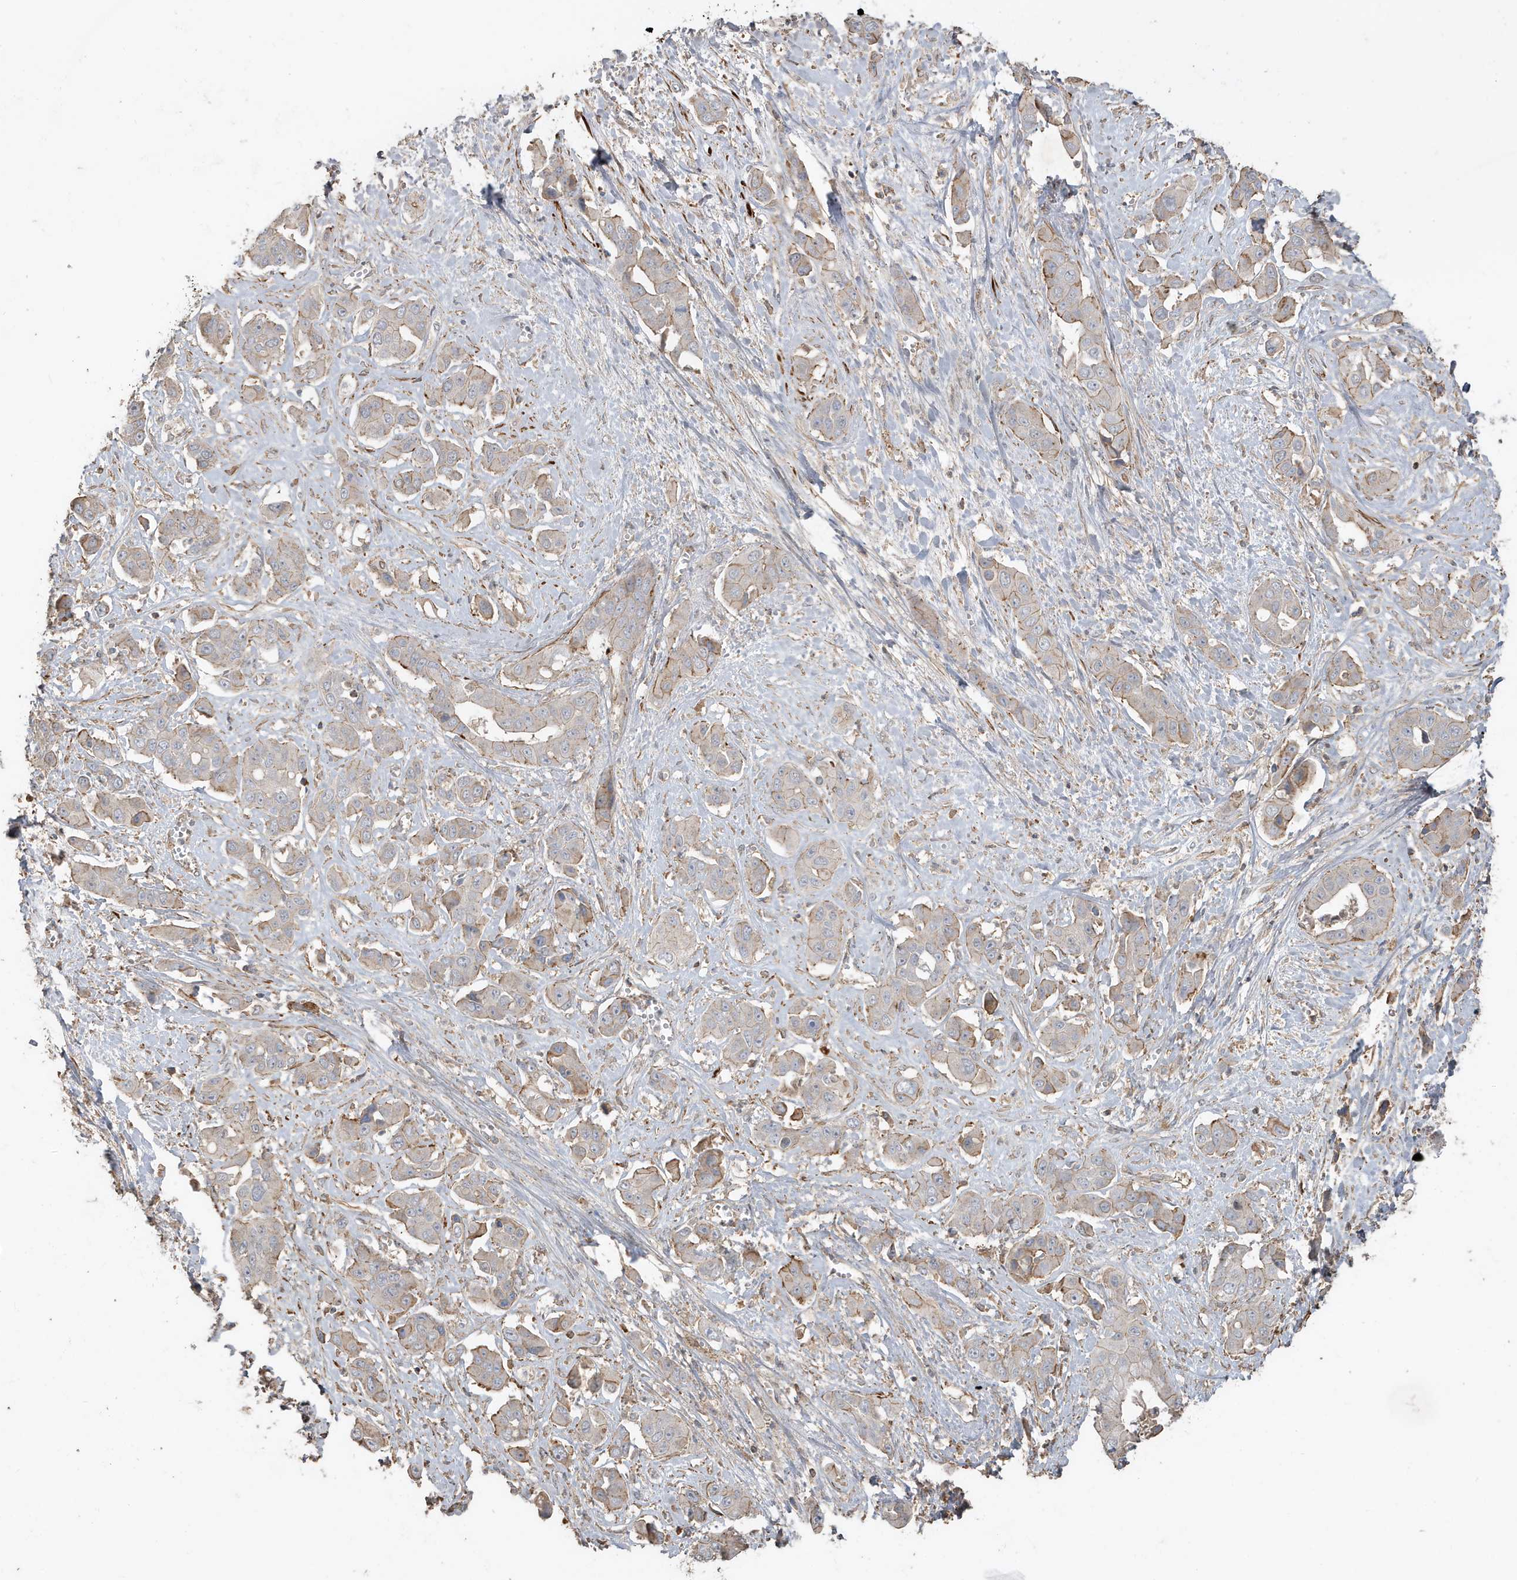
{"staining": {"intensity": "moderate", "quantity": "<25%", "location": "cytoplasmic/membranous"}, "tissue": "liver cancer", "cell_type": "Tumor cells", "image_type": "cancer", "snomed": [{"axis": "morphology", "description": "Cholangiocarcinoma"}, {"axis": "topography", "description": "Liver"}], "caption": "Moderate cytoplasmic/membranous staining is appreciated in approximately <25% of tumor cells in liver cholangiocarcinoma.", "gene": "PRRT3", "patient": {"sex": "female", "age": 52}}